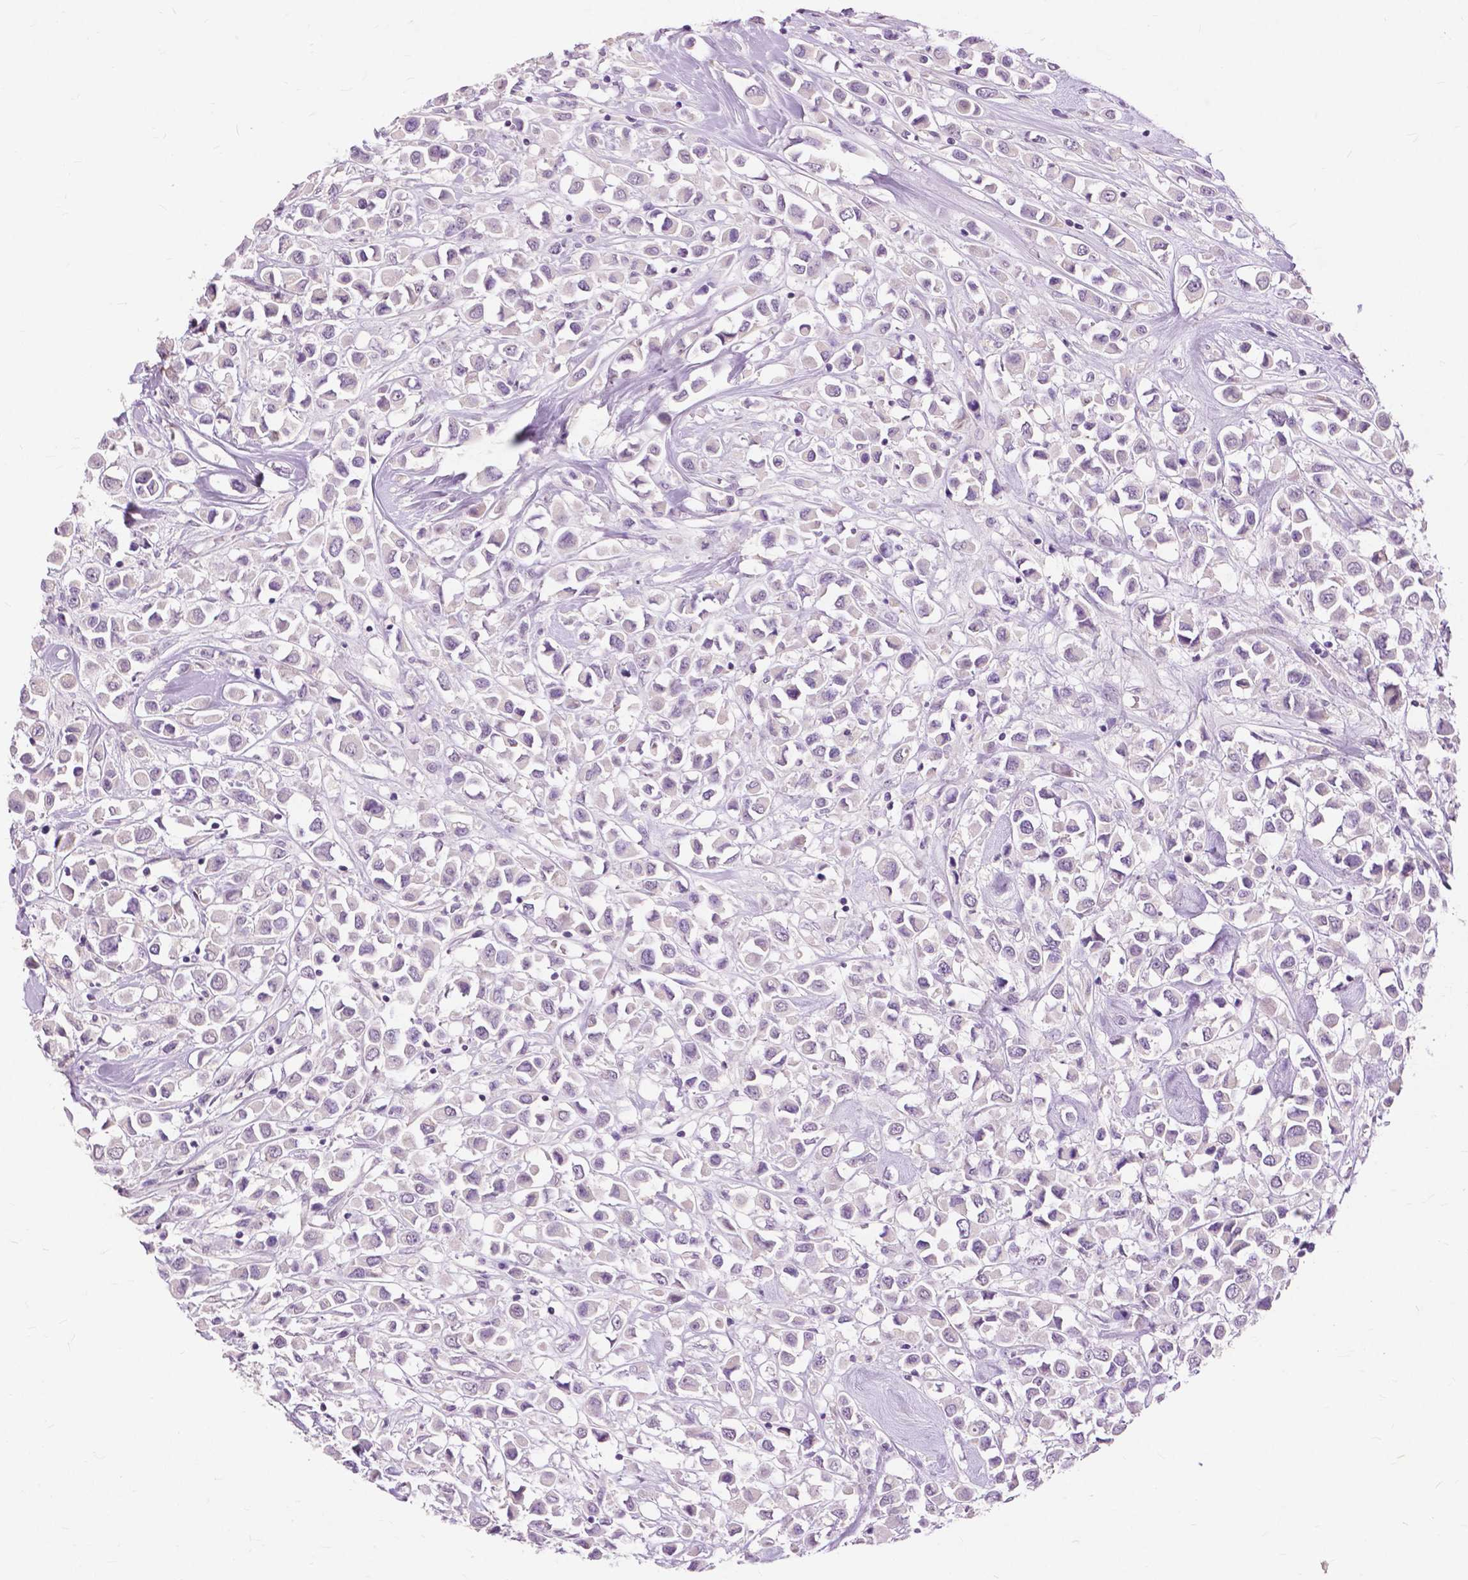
{"staining": {"intensity": "negative", "quantity": "none", "location": "none"}, "tissue": "breast cancer", "cell_type": "Tumor cells", "image_type": "cancer", "snomed": [{"axis": "morphology", "description": "Duct carcinoma"}, {"axis": "topography", "description": "Breast"}], "caption": "Immunohistochemical staining of human breast cancer demonstrates no significant expression in tumor cells.", "gene": "CXCR2", "patient": {"sex": "female", "age": 61}}